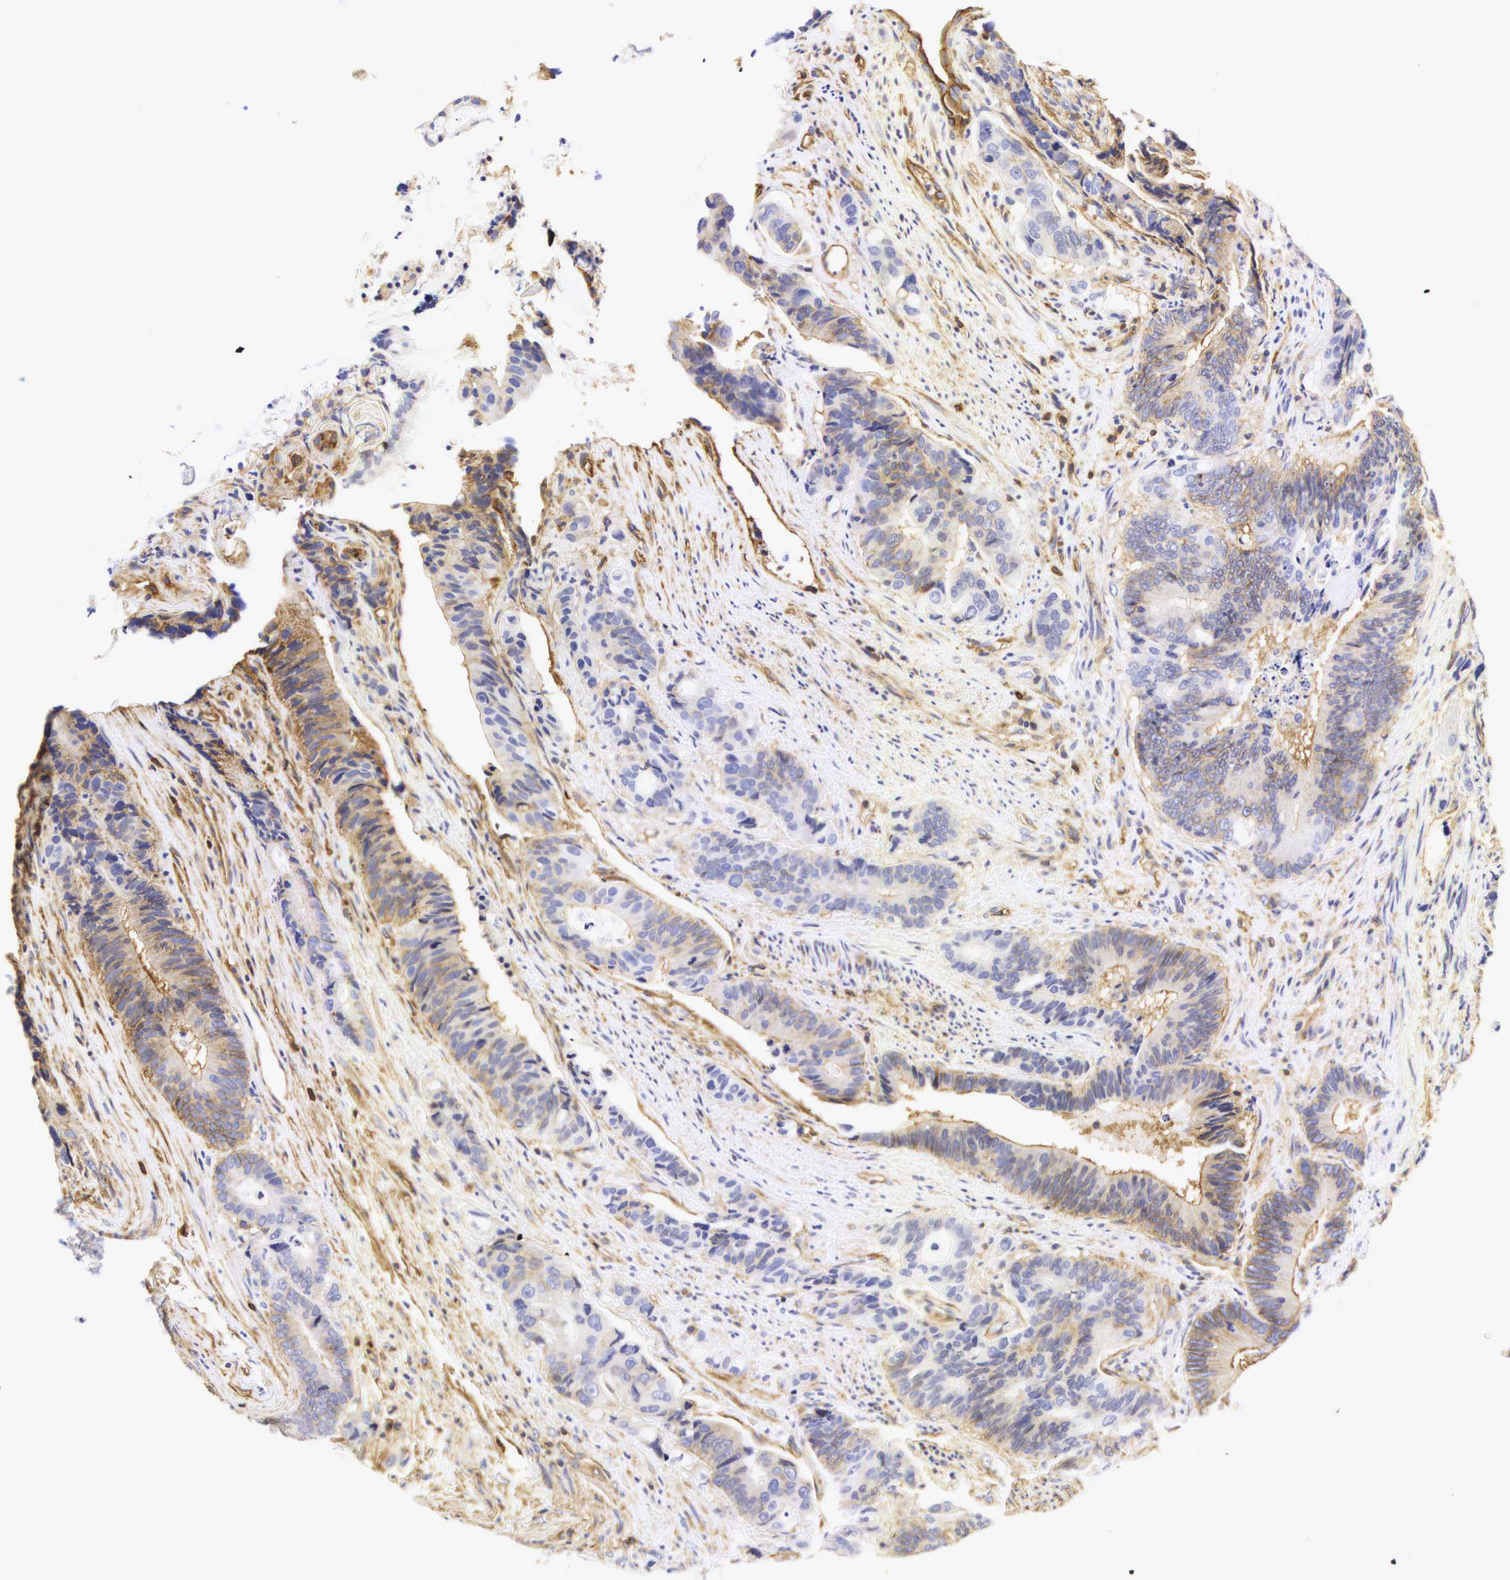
{"staining": {"intensity": "weak", "quantity": "25%-75%", "location": "cytoplasmic/membranous"}, "tissue": "colorectal cancer", "cell_type": "Tumor cells", "image_type": "cancer", "snomed": [{"axis": "morphology", "description": "Adenocarcinoma, NOS"}, {"axis": "topography", "description": "Colon"}], "caption": "Immunohistochemistry (IHC) (DAB (3,3'-diaminobenzidine)) staining of human adenocarcinoma (colorectal) exhibits weak cytoplasmic/membranous protein expression in approximately 25%-75% of tumor cells. Nuclei are stained in blue.", "gene": "CD99", "patient": {"sex": "male", "age": 56}}